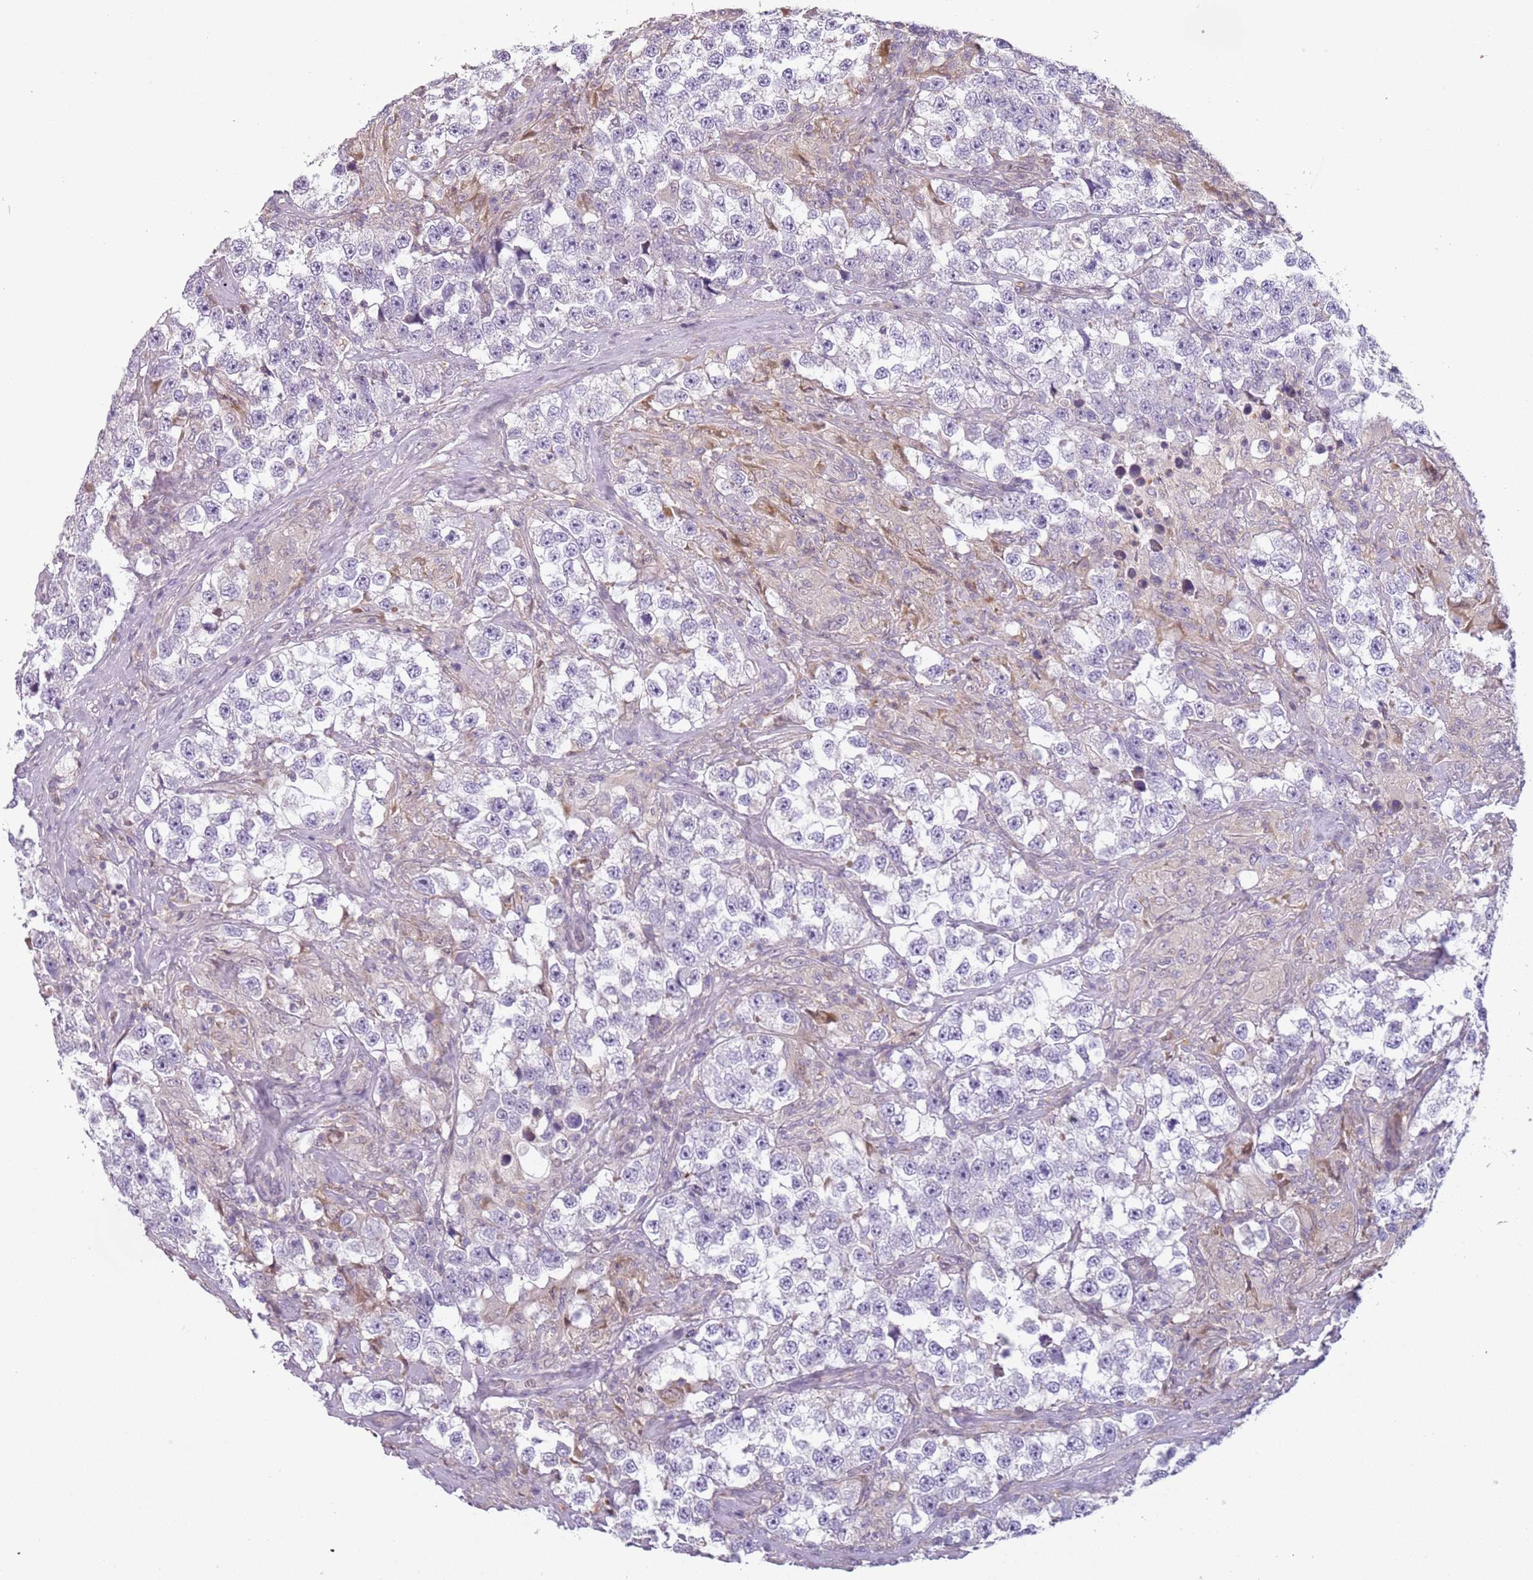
{"staining": {"intensity": "negative", "quantity": "none", "location": "none"}, "tissue": "testis cancer", "cell_type": "Tumor cells", "image_type": "cancer", "snomed": [{"axis": "morphology", "description": "Seminoma, NOS"}, {"axis": "topography", "description": "Testis"}], "caption": "Immunohistochemical staining of human testis seminoma reveals no significant staining in tumor cells.", "gene": "DEFB116", "patient": {"sex": "male", "age": 46}}